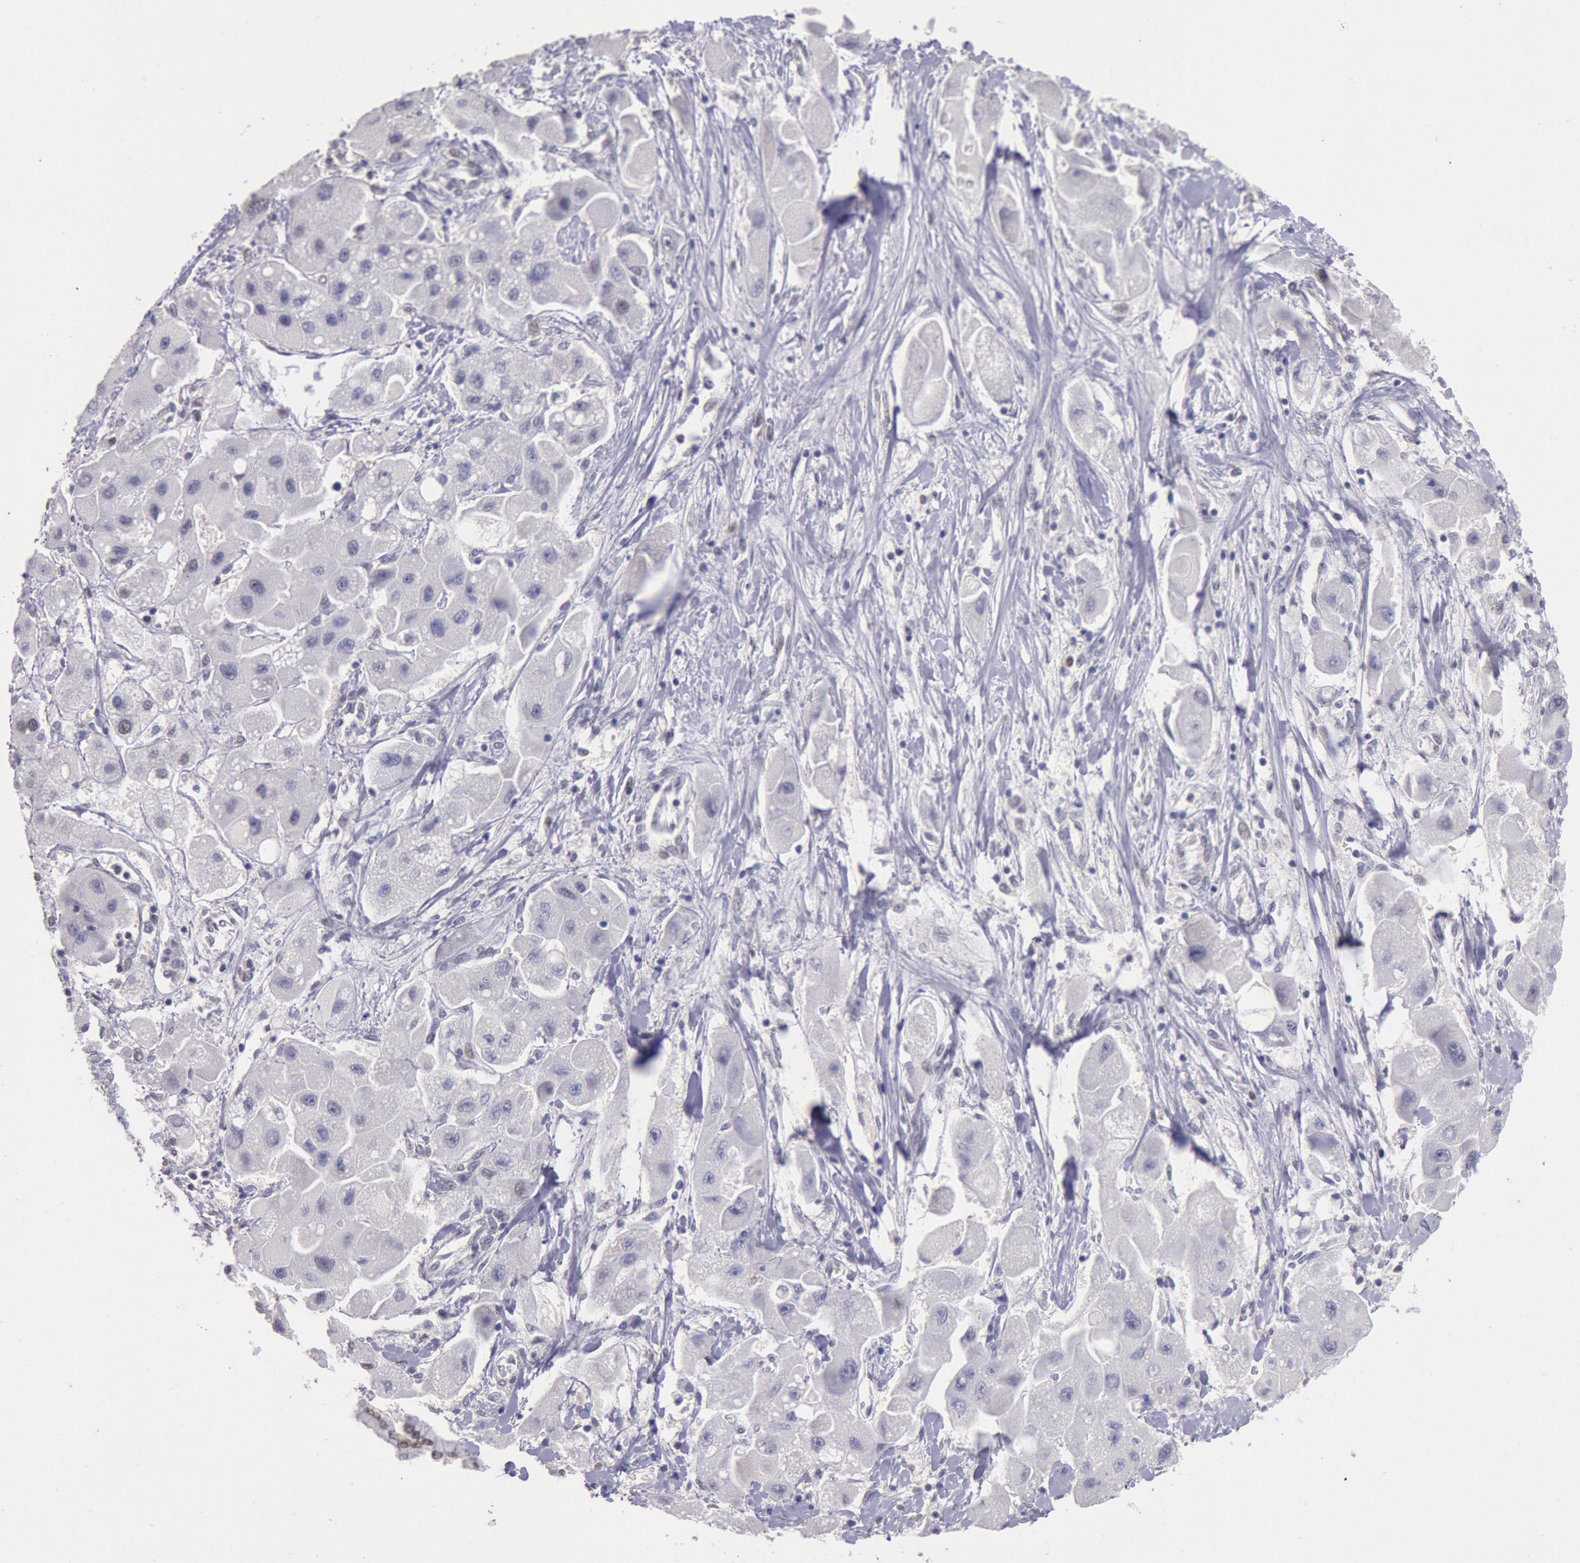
{"staining": {"intensity": "negative", "quantity": "none", "location": "none"}, "tissue": "liver cancer", "cell_type": "Tumor cells", "image_type": "cancer", "snomed": [{"axis": "morphology", "description": "Carcinoma, Hepatocellular, NOS"}, {"axis": "topography", "description": "Liver"}], "caption": "Immunohistochemistry (IHC) of liver cancer exhibits no positivity in tumor cells.", "gene": "MYH7", "patient": {"sex": "male", "age": 24}}